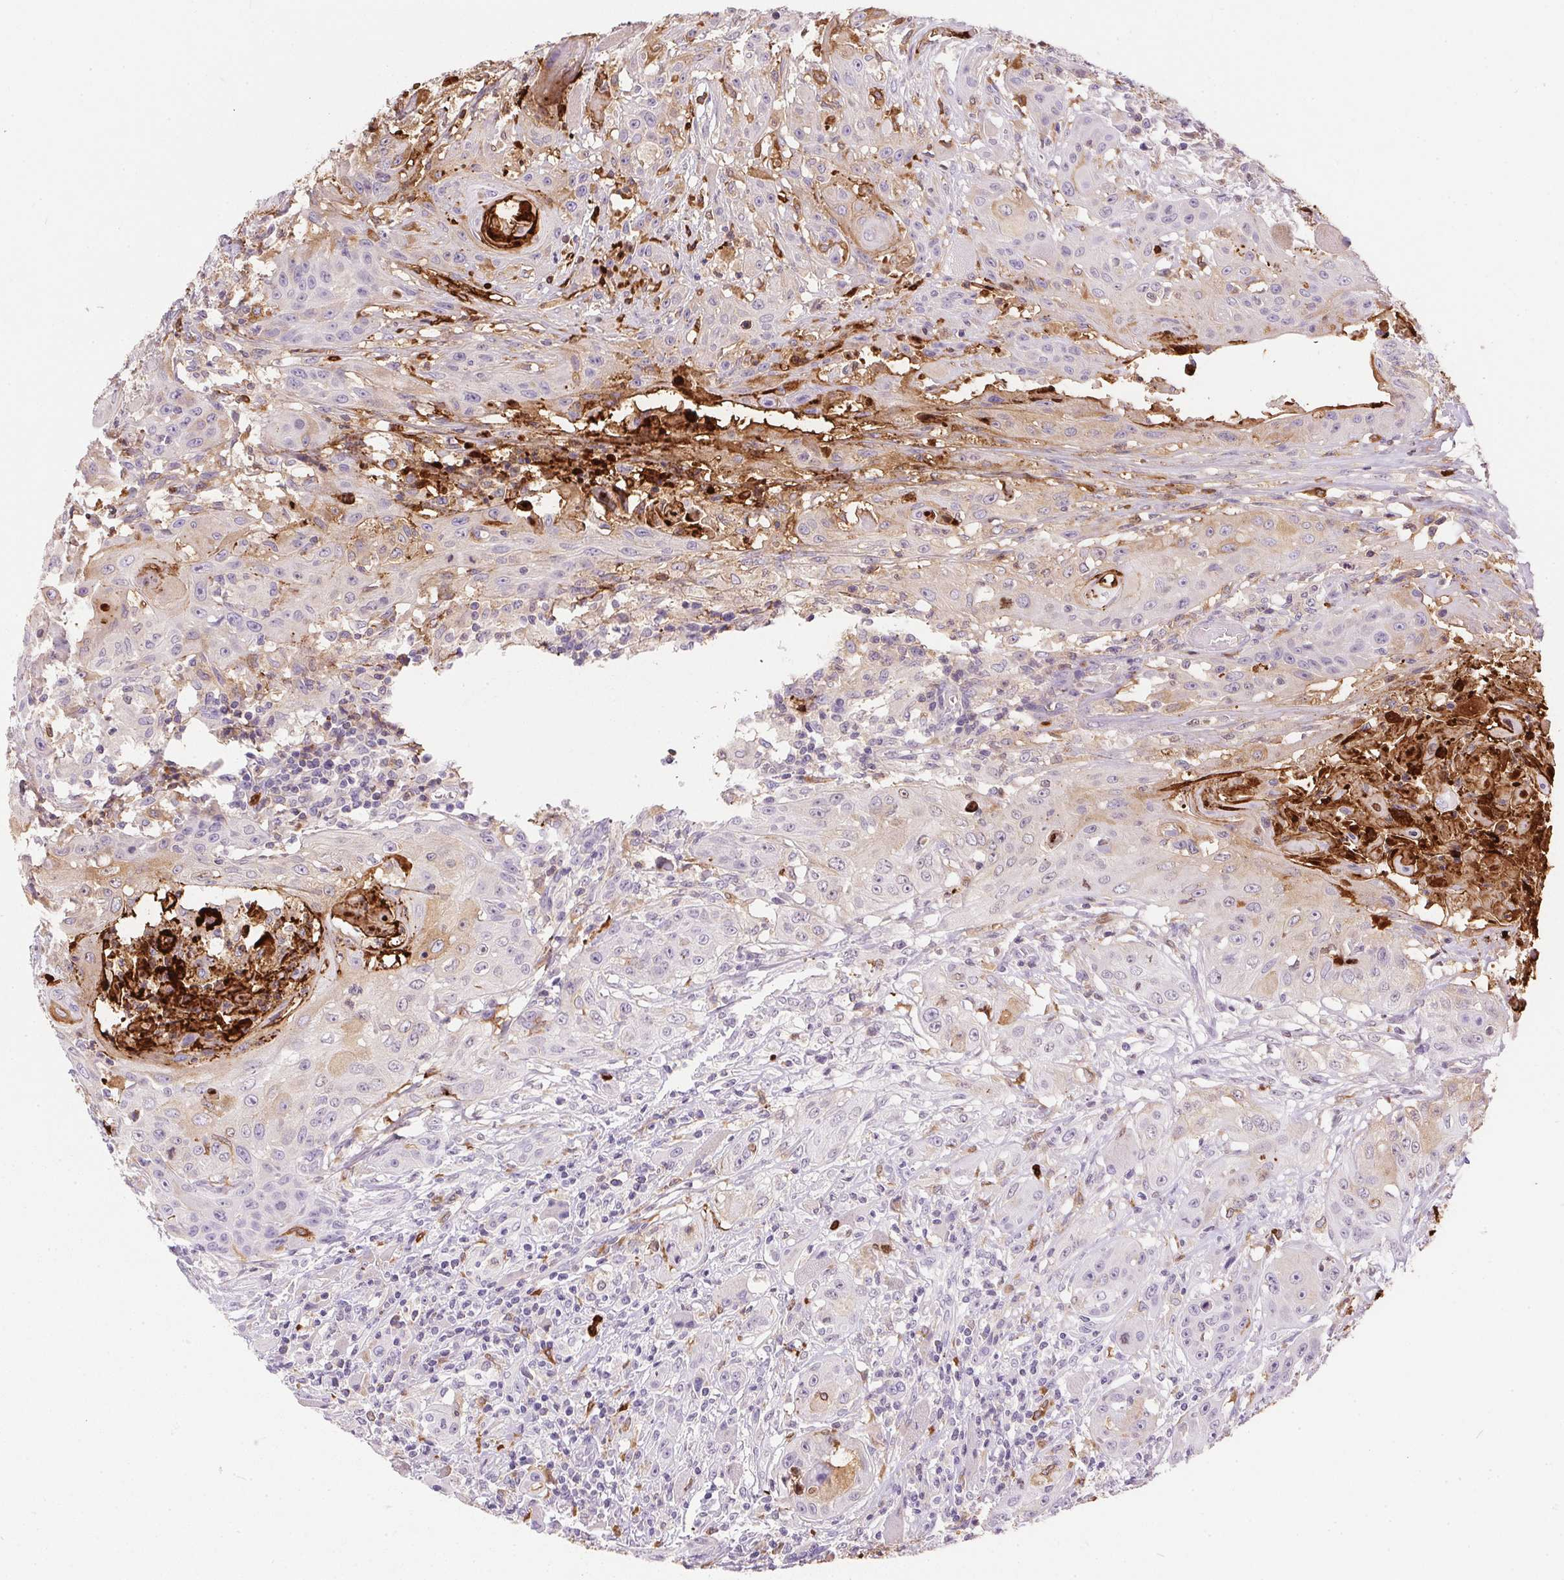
{"staining": {"intensity": "moderate", "quantity": "<25%", "location": "cytoplasmic/membranous,nuclear"}, "tissue": "head and neck cancer", "cell_type": "Tumor cells", "image_type": "cancer", "snomed": [{"axis": "morphology", "description": "Squamous cell carcinoma, NOS"}, {"axis": "topography", "description": "Oral tissue"}, {"axis": "topography", "description": "Head-Neck"}, {"axis": "topography", "description": "Neck, NOS"}], "caption": "Tumor cells exhibit moderate cytoplasmic/membranous and nuclear expression in about <25% of cells in squamous cell carcinoma (head and neck).", "gene": "ORM1", "patient": {"sex": "female", "age": 55}}